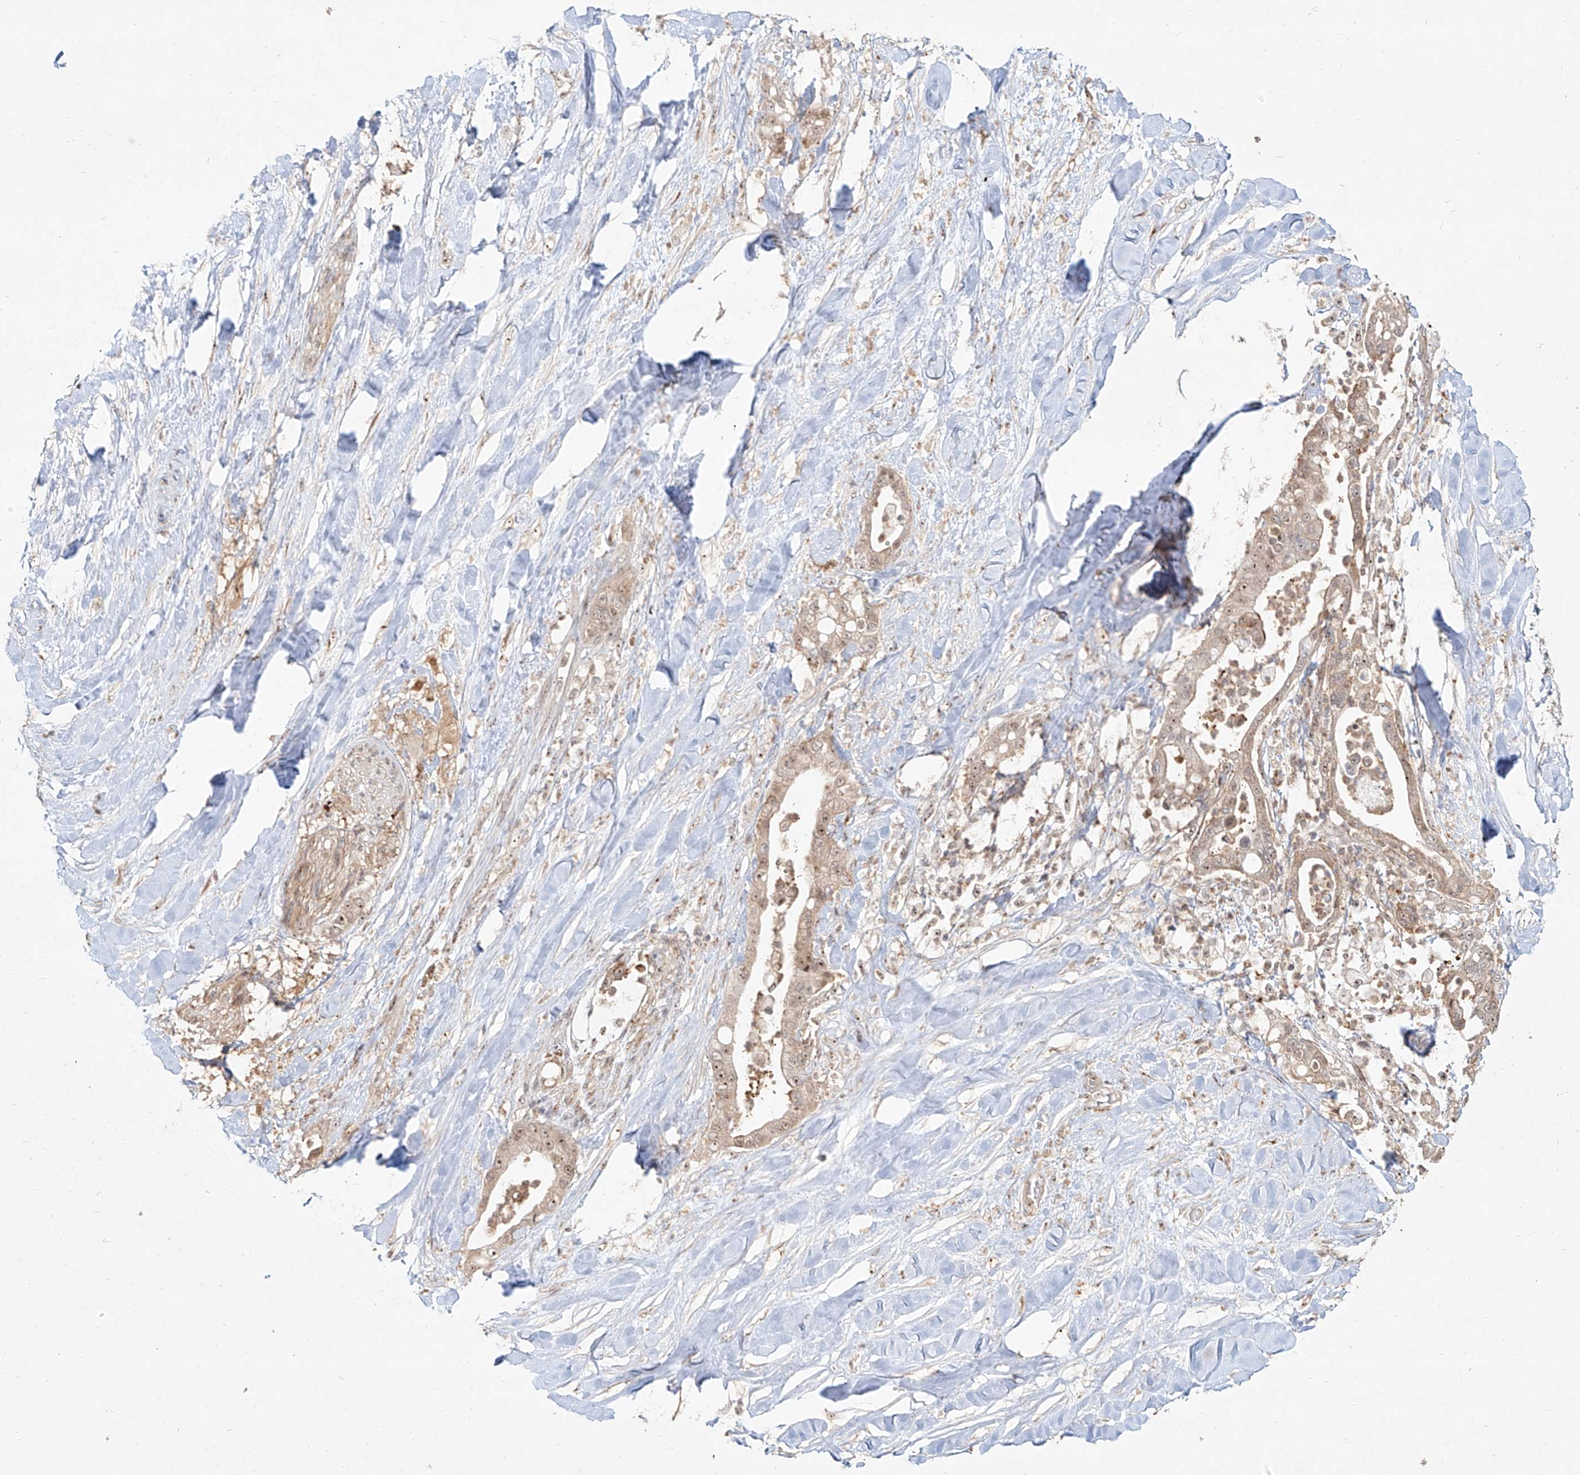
{"staining": {"intensity": "moderate", "quantity": ">75%", "location": "cytoplasmic/membranous,nuclear"}, "tissue": "liver cancer", "cell_type": "Tumor cells", "image_type": "cancer", "snomed": [{"axis": "morphology", "description": "Cholangiocarcinoma"}, {"axis": "topography", "description": "Liver"}], "caption": "High-magnification brightfield microscopy of cholangiocarcinoma (liver) stained with DAB (brown) and counterstained with hematoxylin (blue). tumor cells exhibit moderate cytoplasmic/membranous and nuclear staining is identified in approximately>75% of cells.", "gene": "BYSL", "patient": {"sex": "female", "age": 54}}